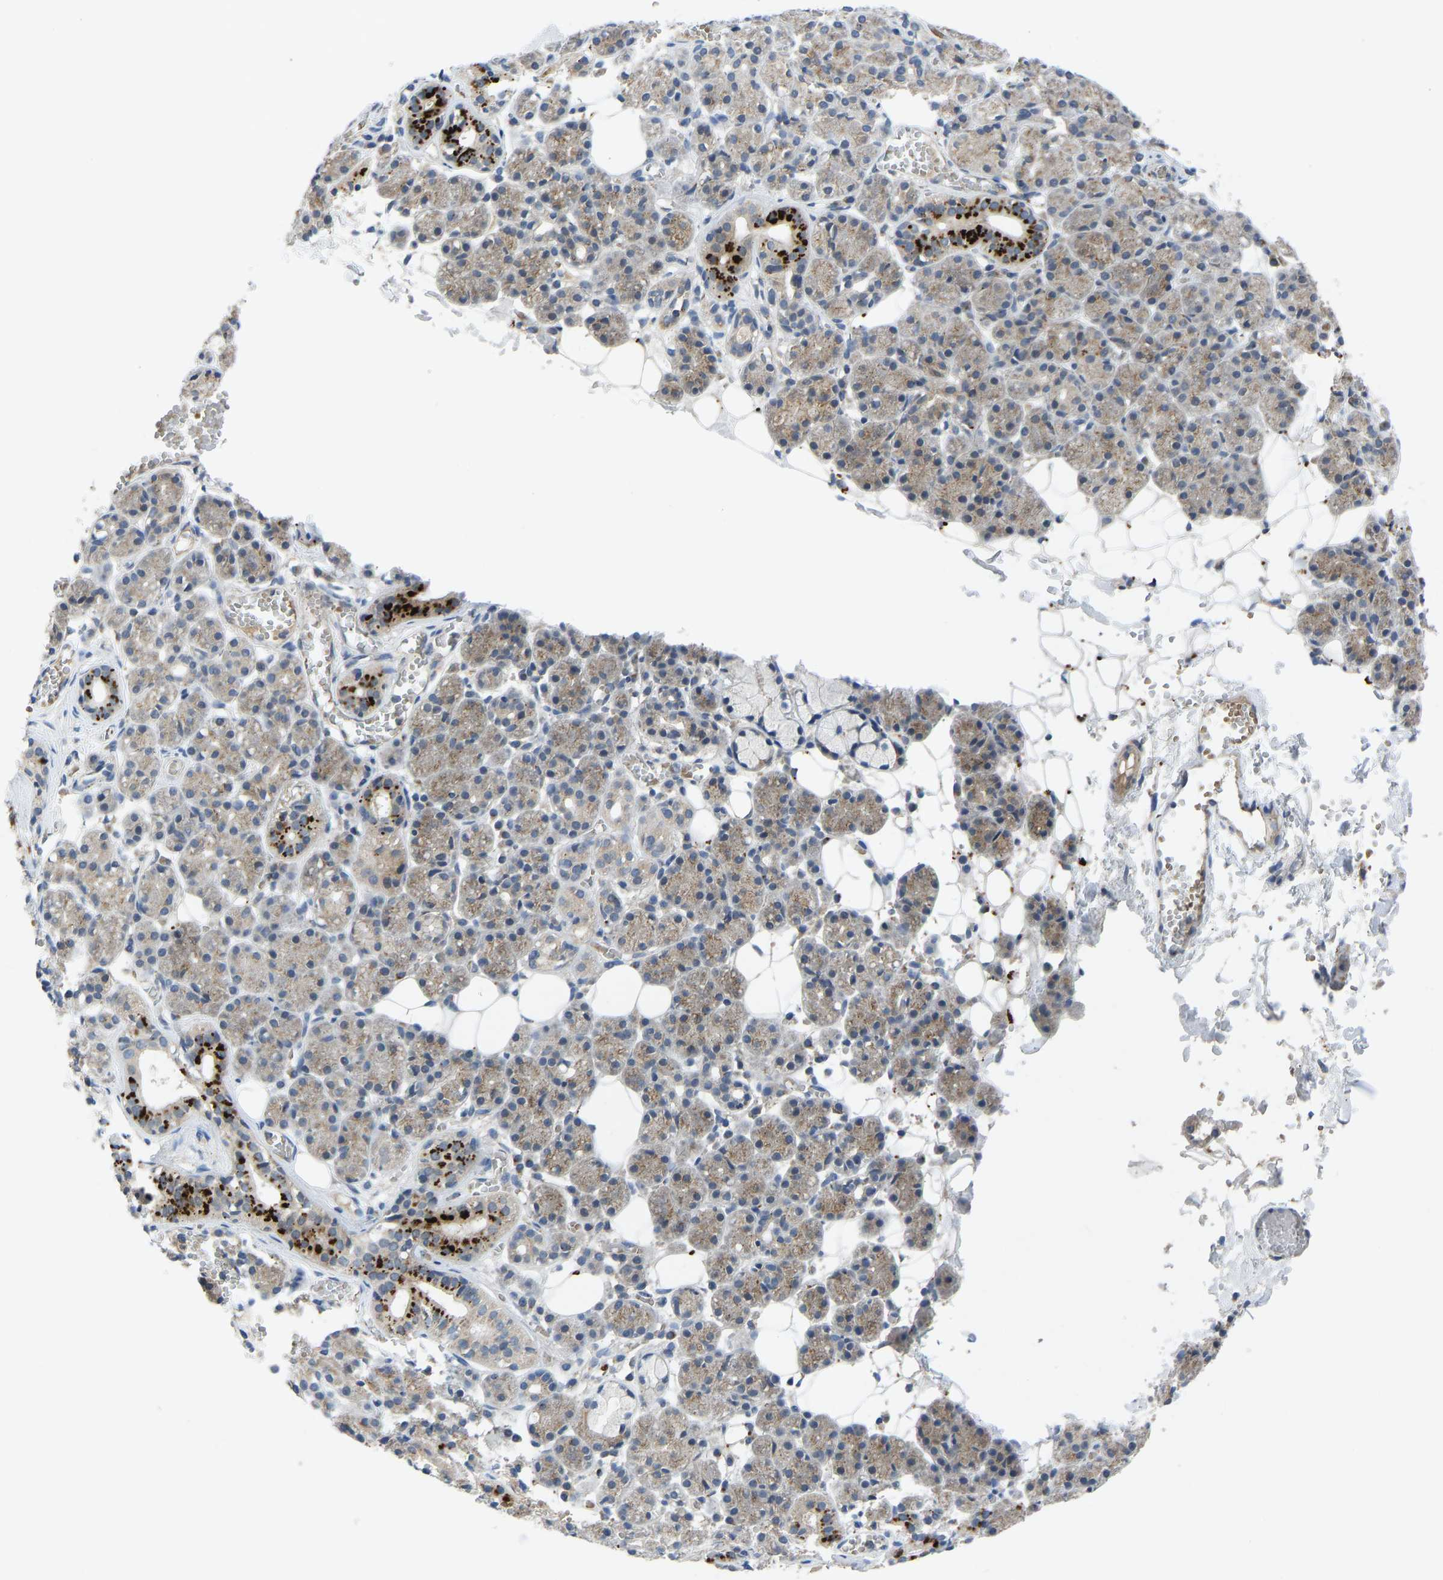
{"staining": {"intensity": "strong", "quantity": "<25%", "location": "cytoplasmic/membranous"}, "tissue": "salivary gland", "cell_type": "Glandular cells", "image_type": "normal", "snomed": [{"axis": "morphology", "description": "Normal tissue, NOS"}, {"axis": "topography", "description": "Salivary gland"}], "caption": "Immunohistochemistry staining of normal salivary gland, which exhibits medium levels of strong cytoplasmic/membranous positivity in approximately <25% of glandular cells indicating strong cytoplasmic/membranous protein expression. The staining was performed using DAB (brown) for protein detection and nuclei were counterstained in hematoxylin (blue).", "gene": "PDE7A", "patient": {"sex": "male", "age": 63}}